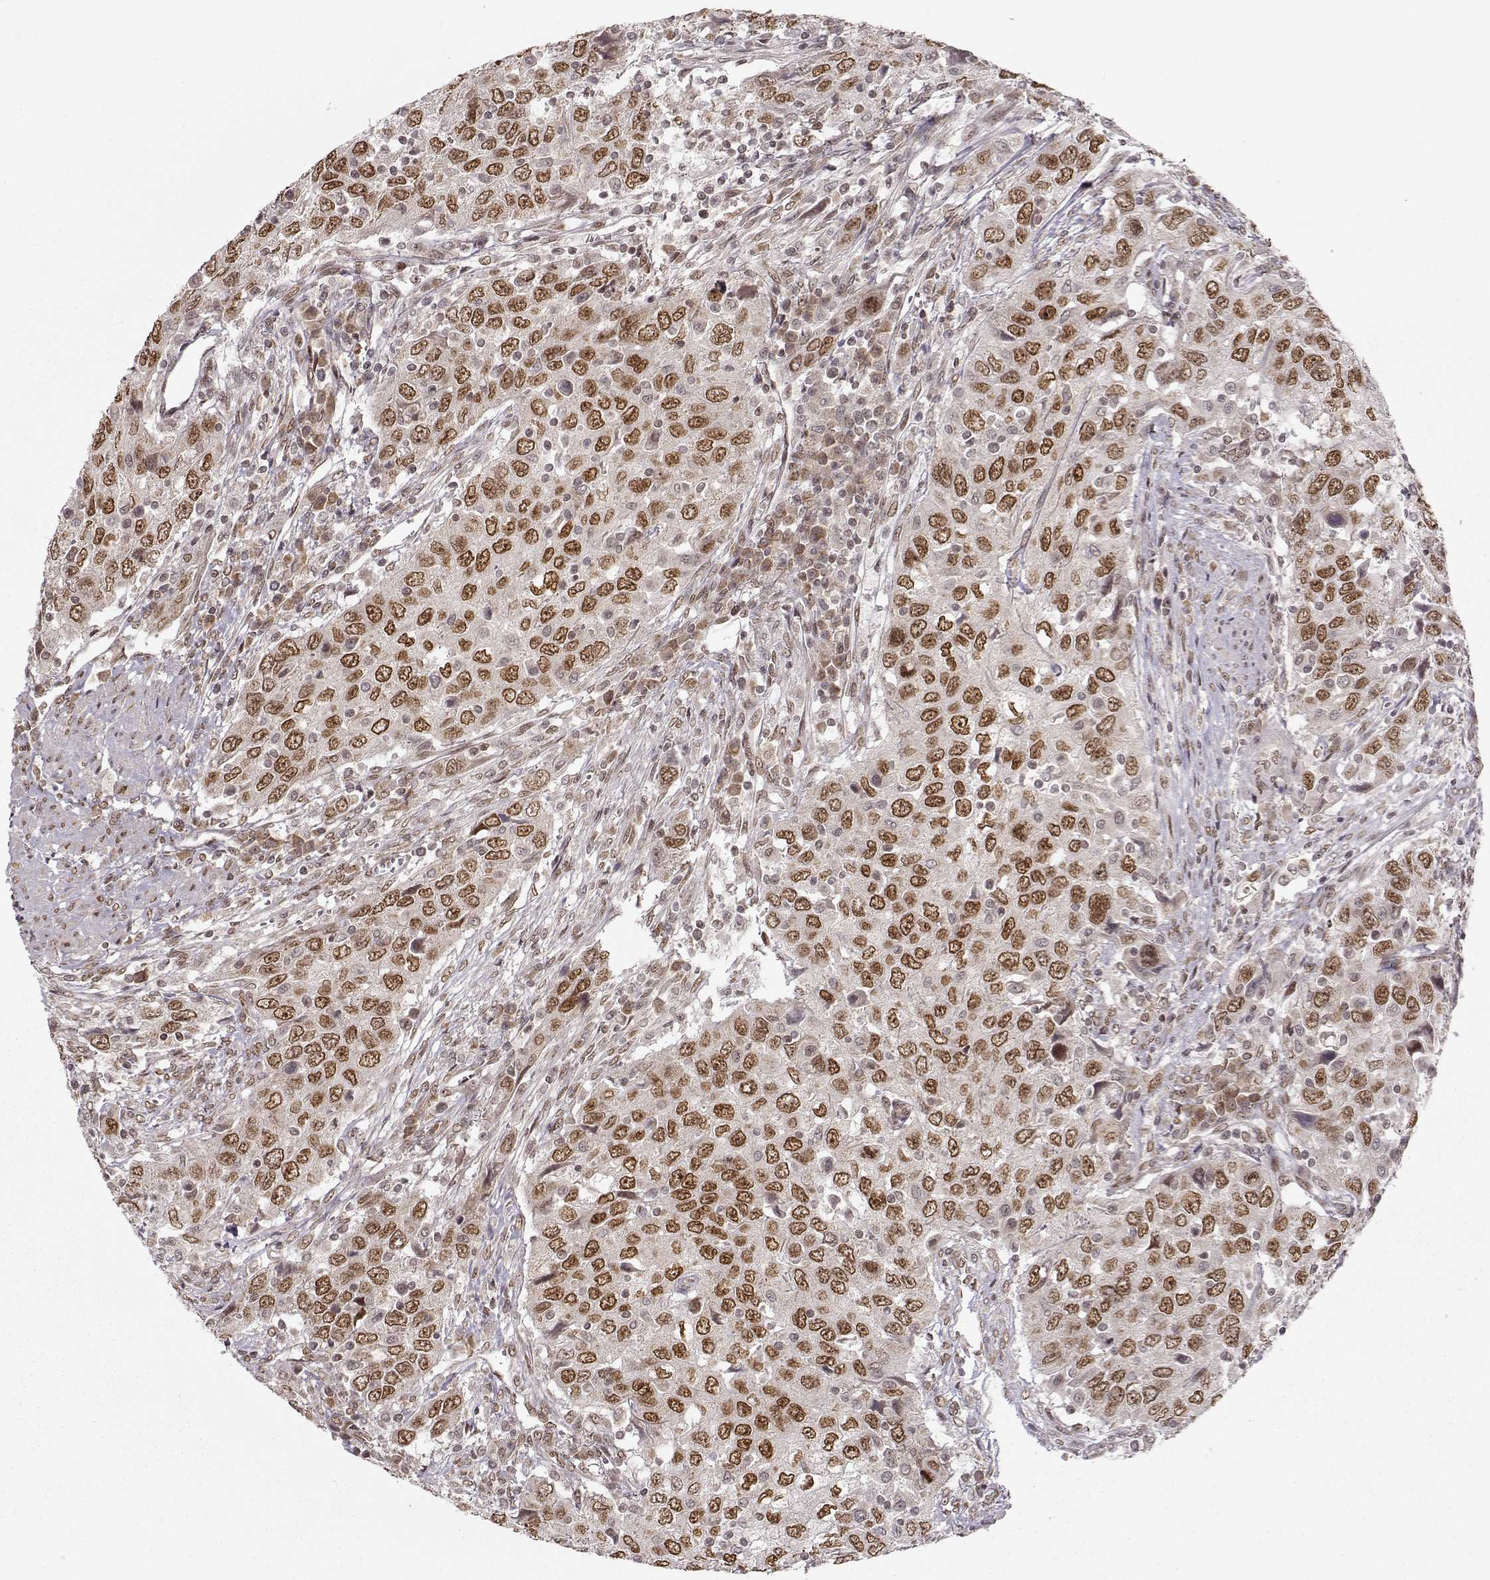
{"staining": {"intensity": "strong", "quantity": ">75%", "location": "cytoplasmic/membranous,nuclear"}, "tissue": "urothelial cancer", "cell_type": "Tumor cells", "image_type": "cancer", "snomed": [{"axis": "morphology", "description": "Urothelial carcinoma, High grade"}, {"axis": "topography", "description": "Urinary bladder"}], "caption": "Immunohistochemistry (IHC) of urothelial cancer demonstrates high levels of strong cytoplasmic/membranous and nuclear positivity in about >75% of tumor cells. Using DAB (3,3'-diaminobenzidine) (brown) and hematoxylin (blue) stains, captured at high magnification using brightfield microscopy.", "gene": "RAI1", "patient": {"sex": "male", "age": 76}}